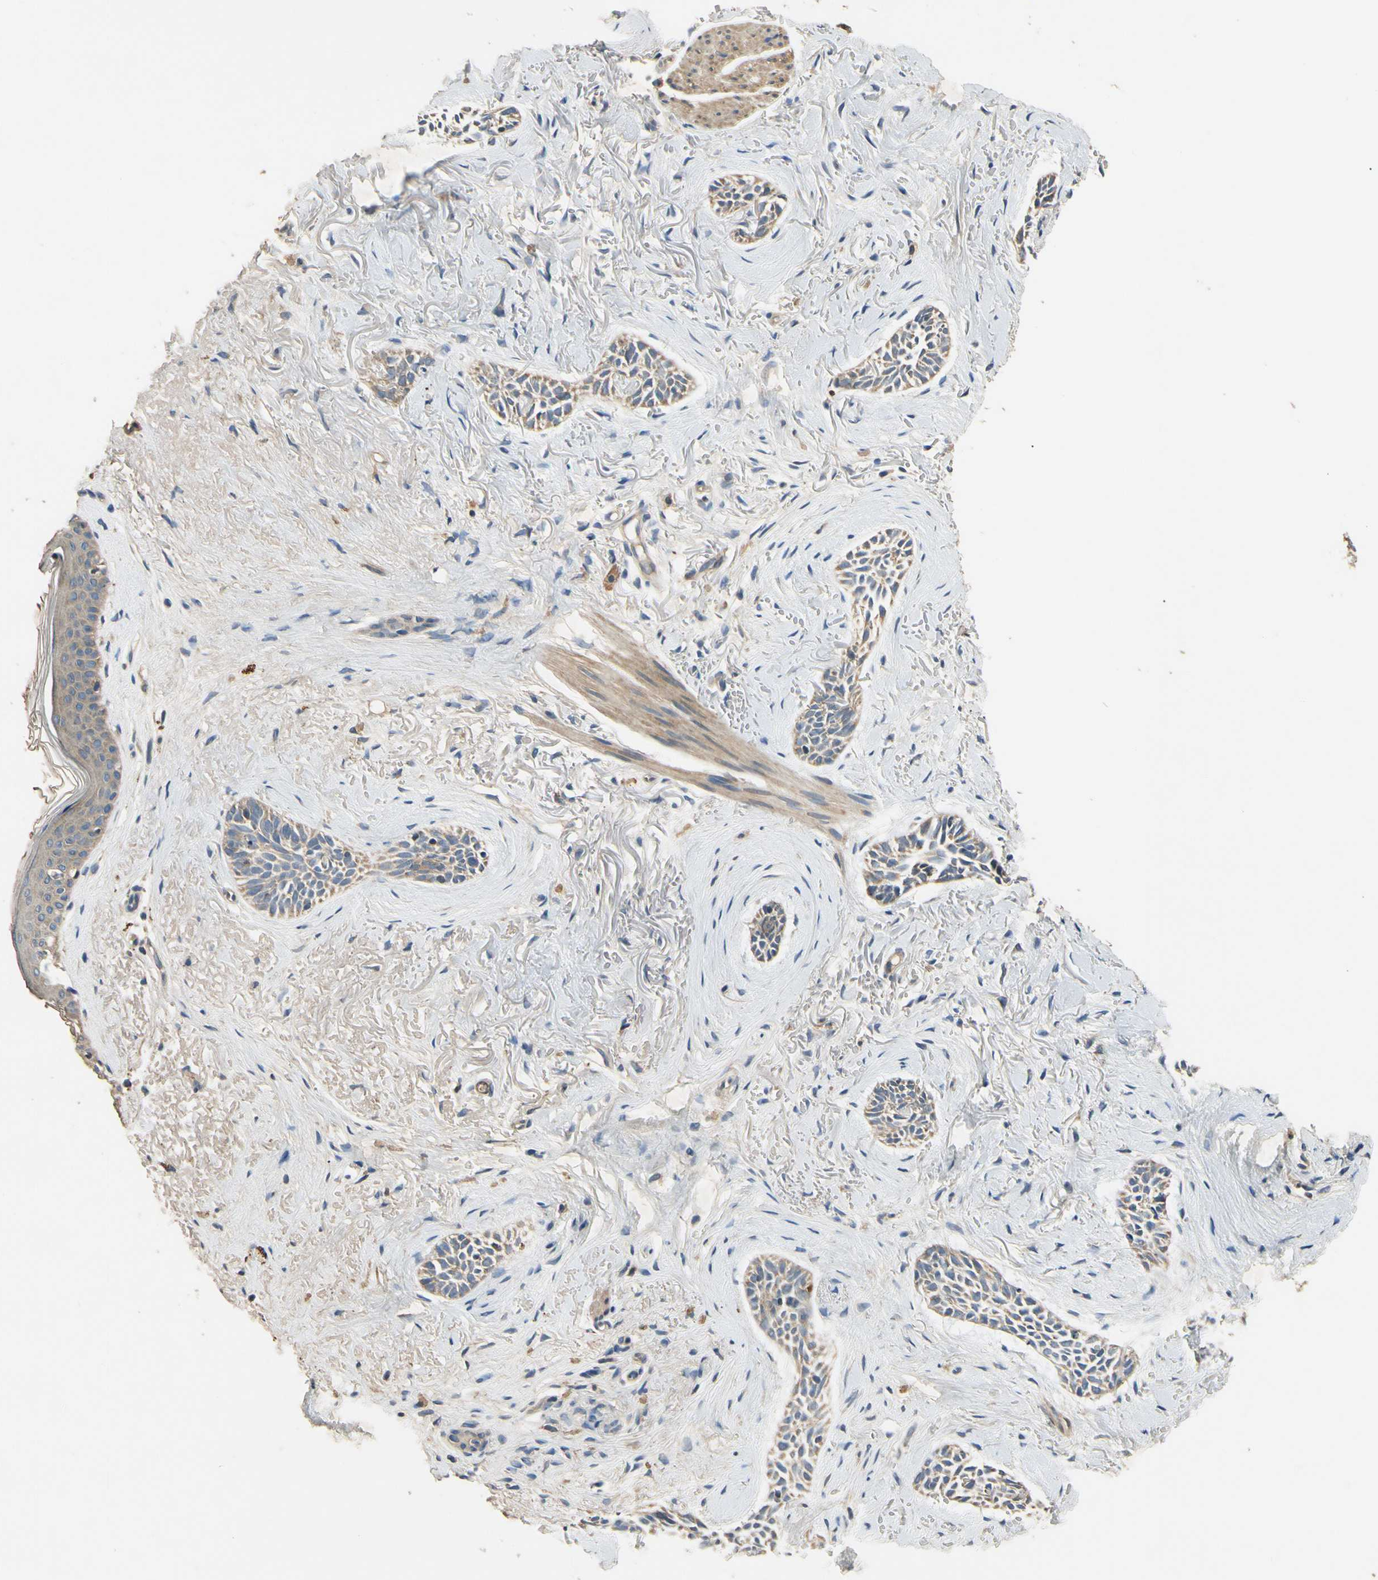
{"staining": {"intensity": "weak", "quantity": "25%-75%", "location": "cytoplasmic/membranous"}, "tissue": "skin cancer", "cell_type": "Tumor cells", "image_type": "cancer", "snomed": [{"axis": "morphology", "description": "Normal tissue, NOS"}, {"axis": "morphology", "description": "Basal cell carcinoma"}, {"axis": "topography", "description": "Skin"}], "caption": "Protein analysis of skin cancer tissue exhibits weak cytoplasmic/membranous positivity in about 25%-75% of tumor cells. (Brightfield microscopy of DAB IHC at high magnification).", "gene": "ALKBH3", "patient": {"sex": "female", "age": 84}}